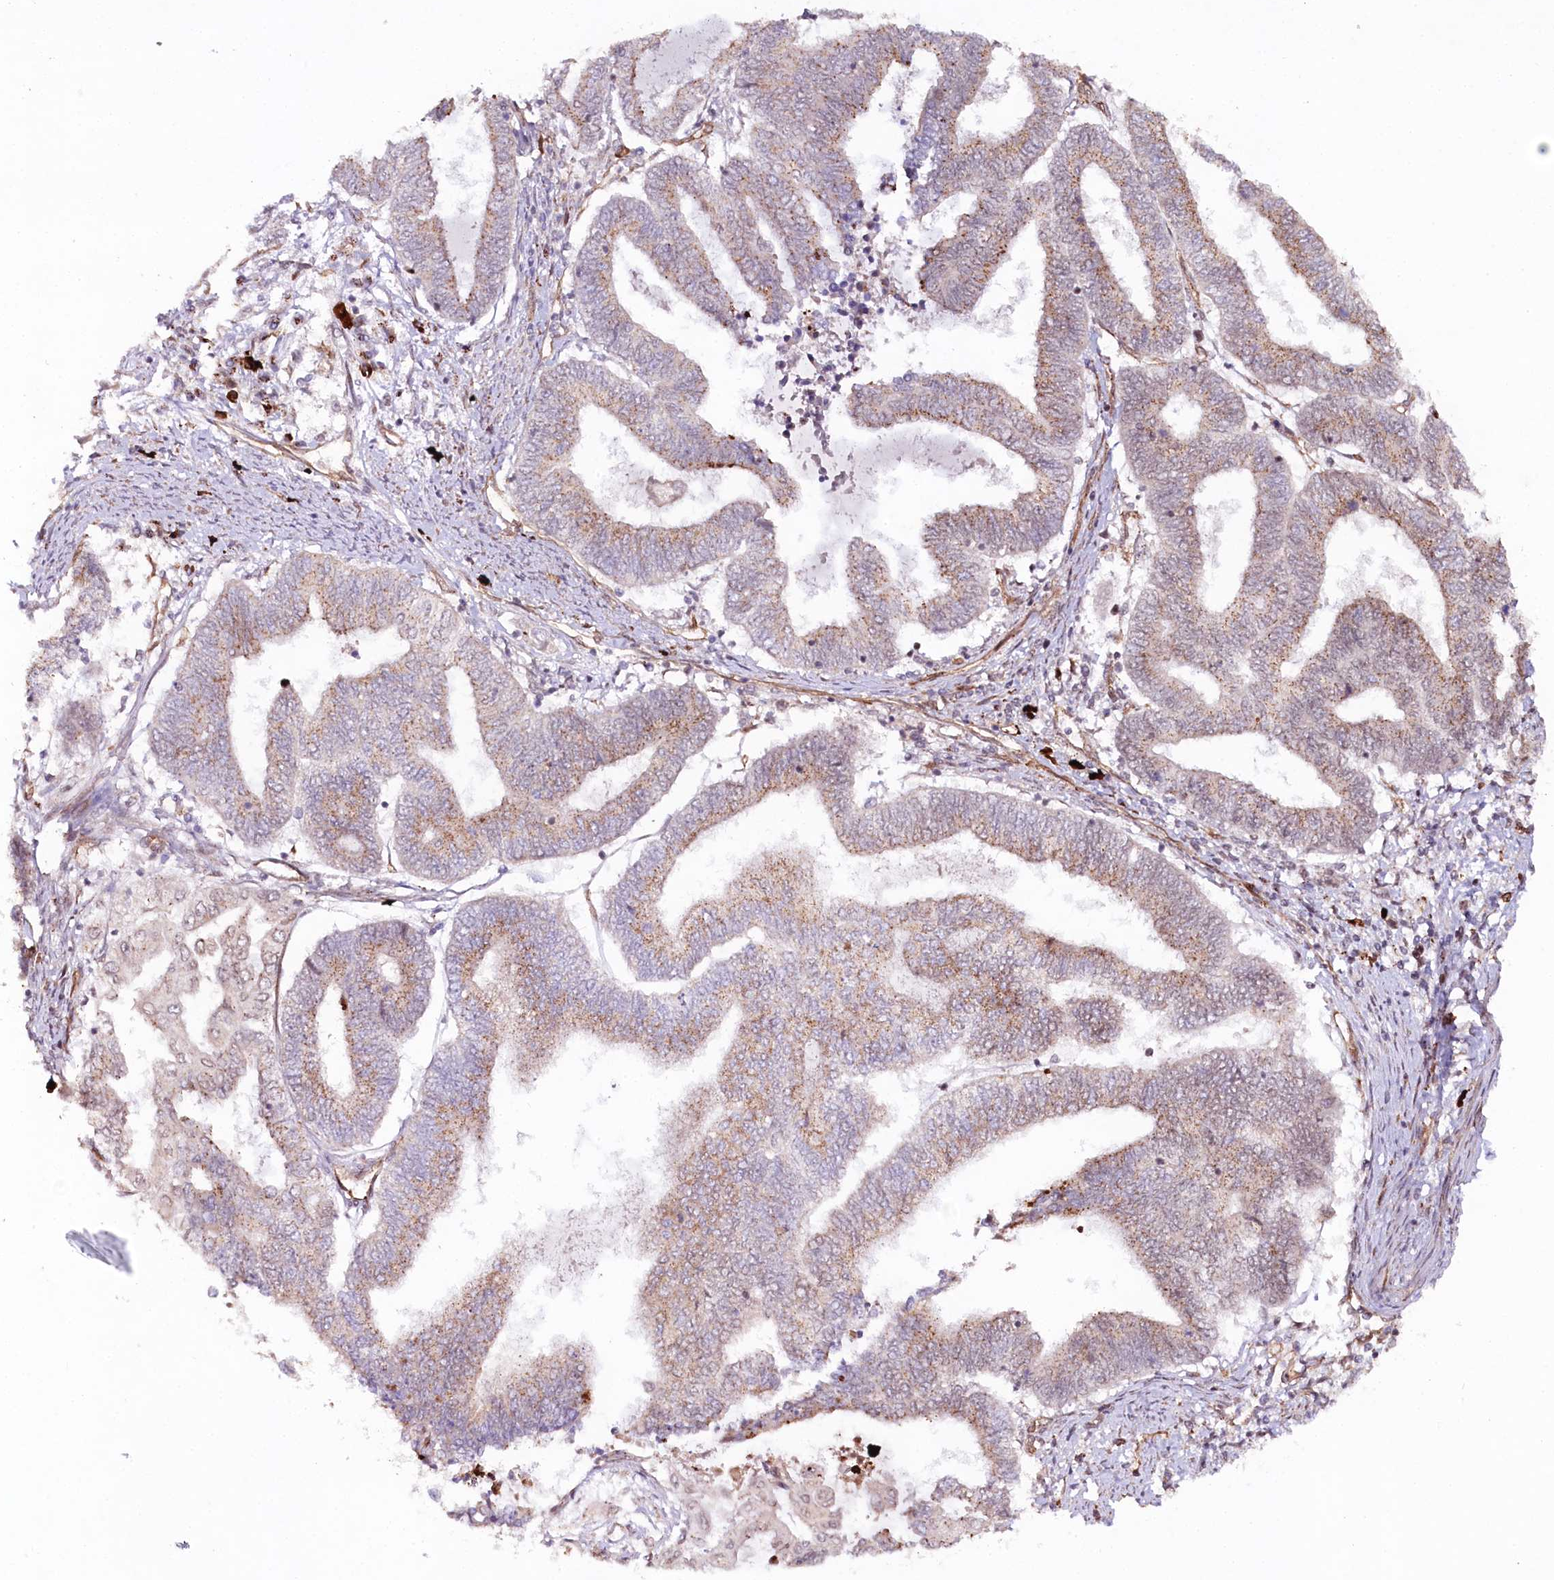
{"staining": {"intensity": "weak", "quantity": ">75%", "location": "cytoplasmic/membranous"}, "tissue": "endometrial cancer", "cell_type": "Tumor cells", "image_type": "cancer", "snomed": [{"axis": "morphology", "description": "Adenocarcinoma, NOS"}, {"axis": "topography", "description": "Uterus"}, {"axis": "topography", "description": "Endometrium"}], "caption": "An immunohistochemistry micrograph of tumor tissue is shown. Protein staining in brown labels weak cytoplasmic/membranous positivity in adenocarcinoma (endometrial) within tumor cells.", "gene": "COPG1", "patient": {"sex": "female", "age": 70}}